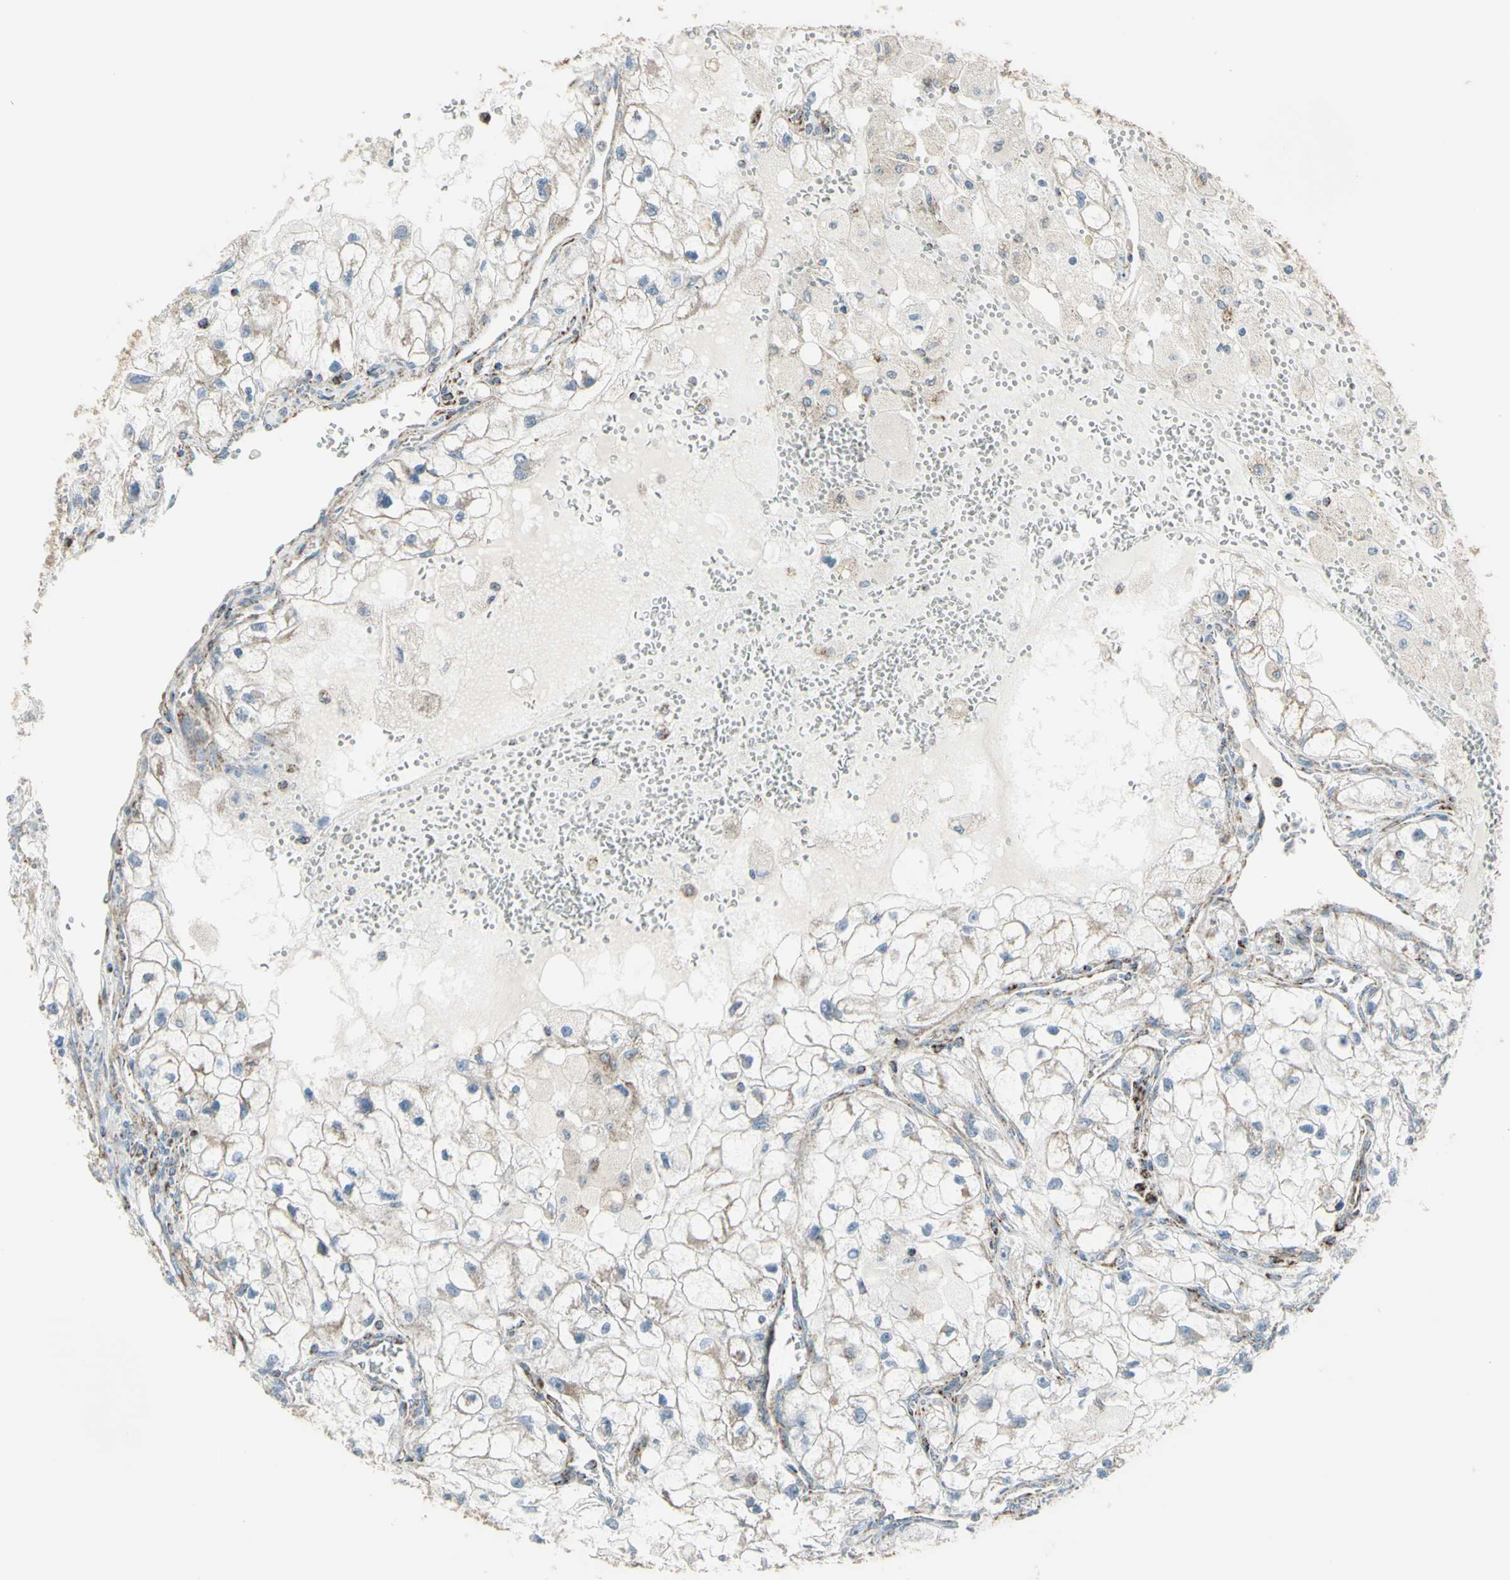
{"staining": {"intensity": "negative", "quantity": "none", "location": "none"}, "tissue": "renal cancer", "cell_type": "Tumor cells", "image_type": "cancer", "snomed": [{"axis": "morphology", "description": "Adenocarcinoma, NOS"}, {"axis": "topography", "description": "Kidney"}], "caption": "This histopathology image is of renal adenocarcinoma stained with immunohistochemistry to label a protein in brown with the nuclei are counter-stained blue. There is no positivity in tumor cells. Brightfield microscopy of immunohistochemistry stained with DAB (brown) and hematoxylin (blue), captured at high magnification.", "gene": "FAM171B", "patient": {"sex": "female", "age": 70}}